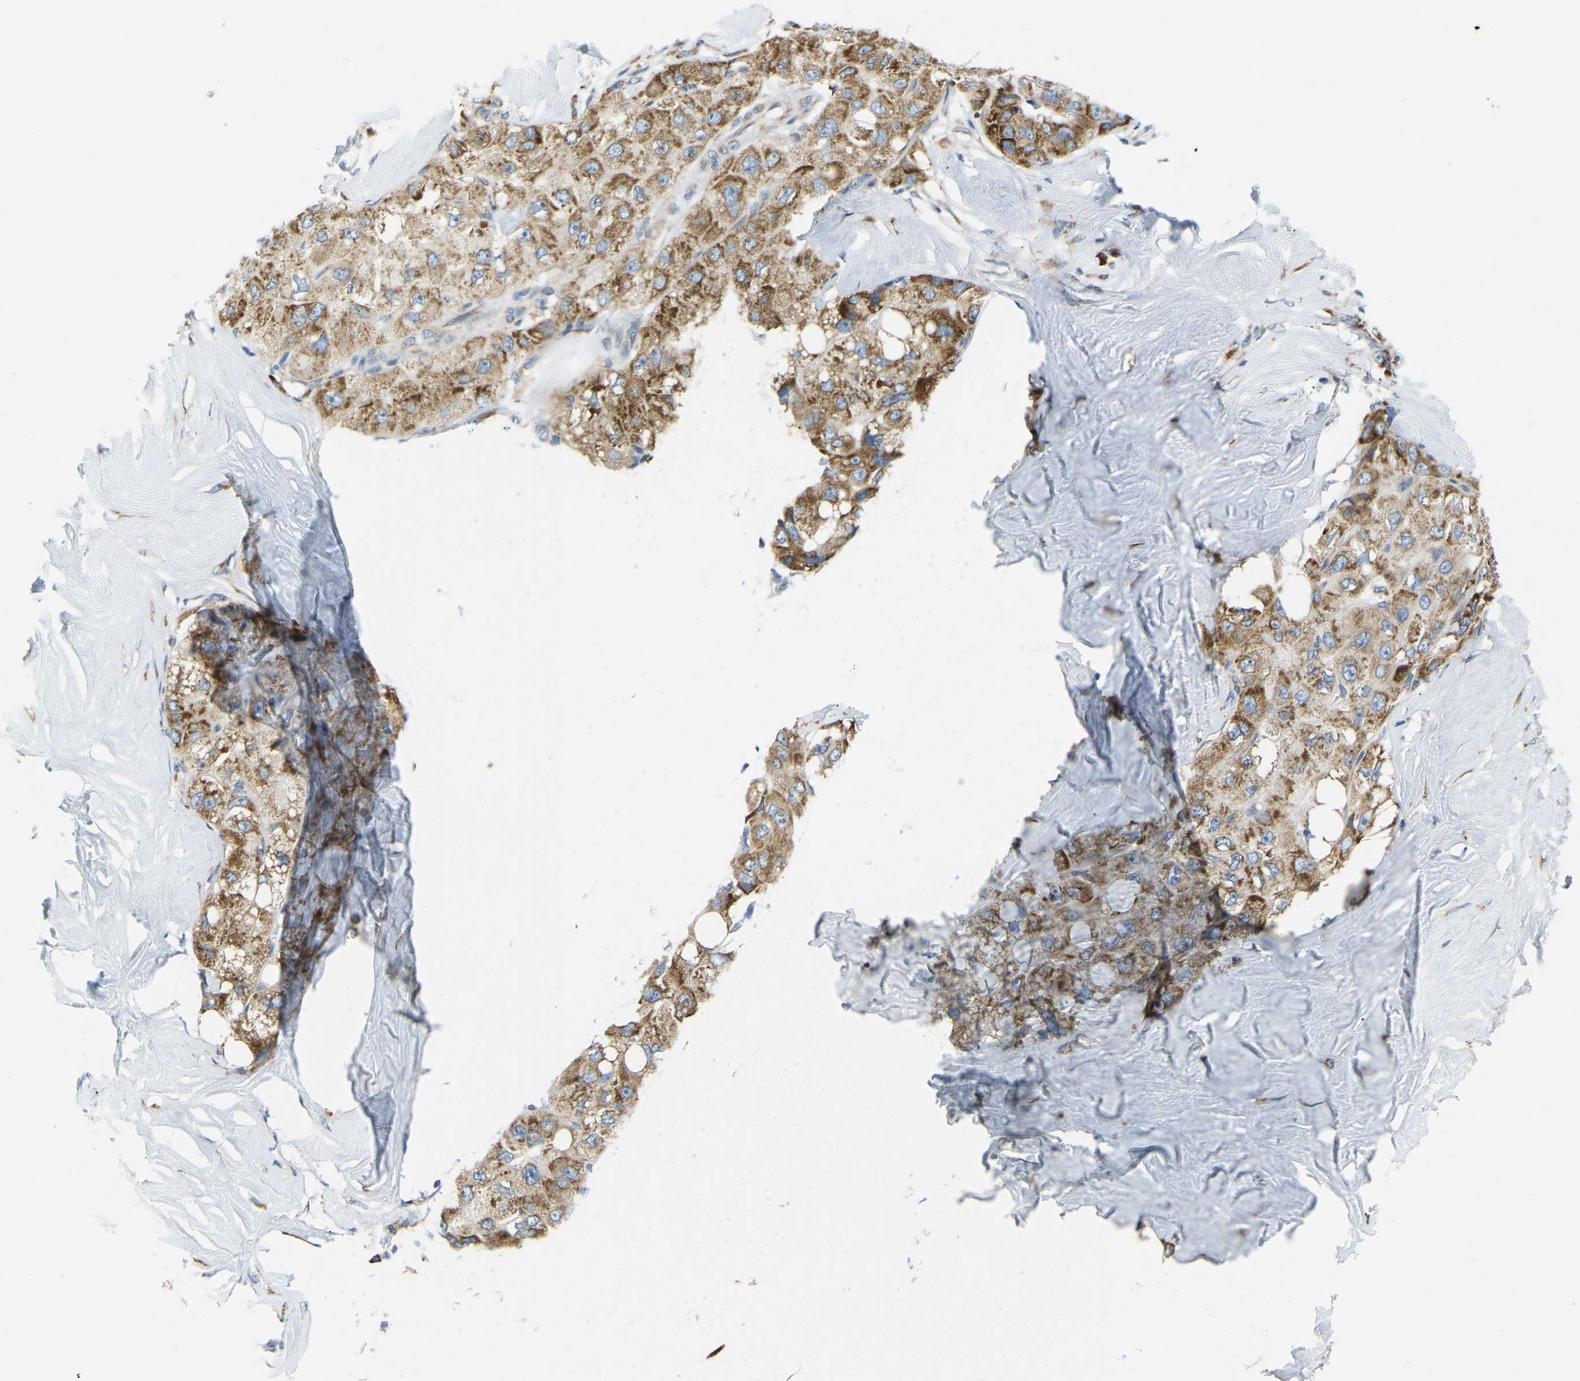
{"staining": {"intensity": "moderate", "quantity": ">75%", "location": "cytoplasmic/membranous"}, "tissue": "liver cancer", "cell_type": "Tumor cells", "image_type": "cancer", "snomed": [{"axis": "morphology", "description": "Carcinoma, Hepatocellular, NOS"}, {"axis": "topography", "description": "Liver"}], "caption": "This is a micrograph of immunohistochemistry staining of liver hepatocellular carcinoma, which shows moderate expression in the cytoplasmic/membranous of tumor cells.", "gene": "SND1", "patient": {"sex": "male", "age": 80}}